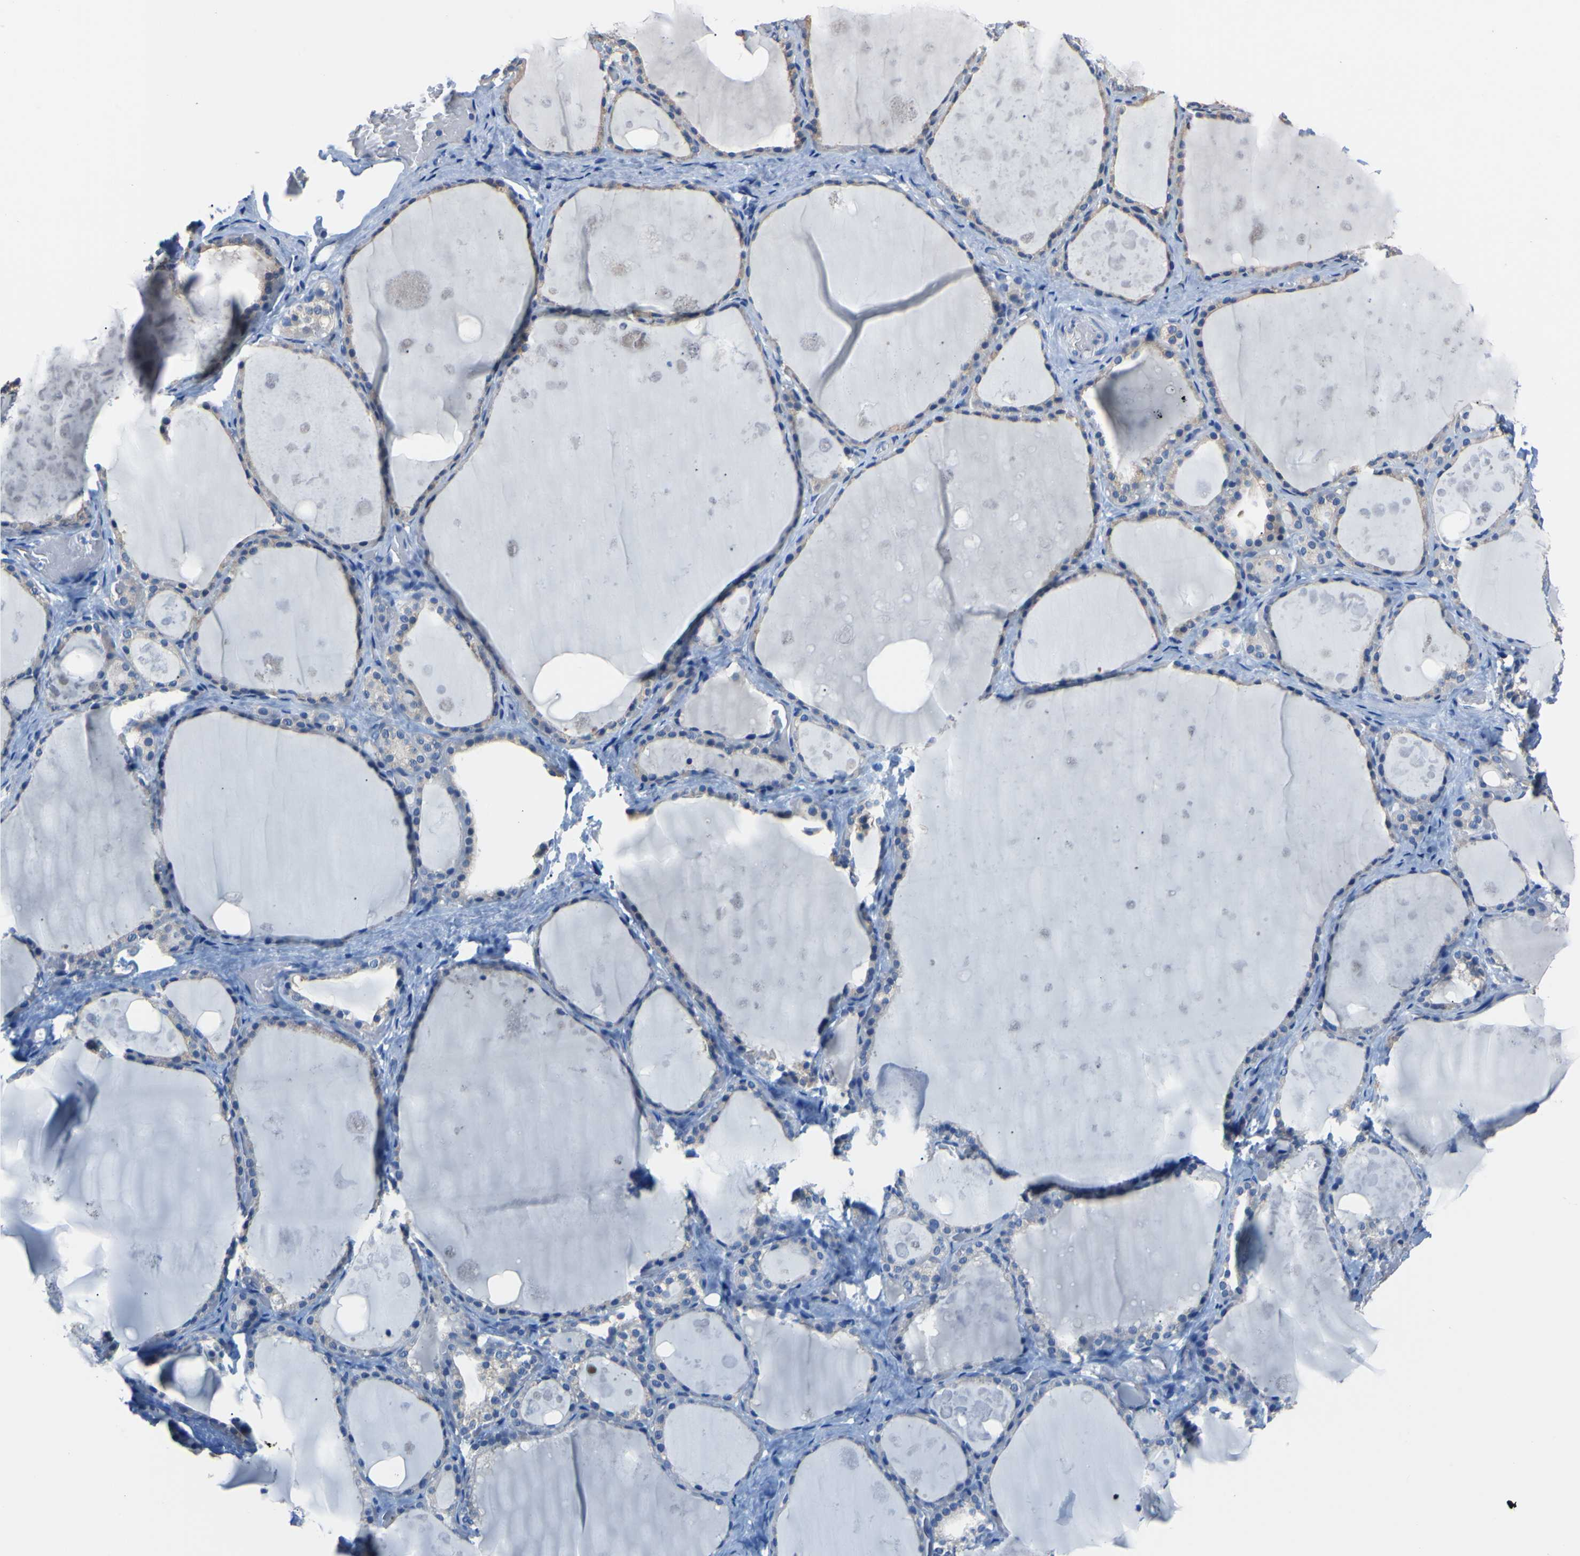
{"staining": {"intensity": "weak", "quantity": "25%-75%", "location": "cytoplasmic/membranous"}, "tissue": "thyroid gland", "cell_type": "Glandular cells", "image_type": "normal", "snomed": [{"axis": "morphology", "description": "Normal tissue, NOS"}, {"axis": "topography", "description": "Thyroid gland"}], "caption": "Immunohistochemistry (DAB) staining of unremarkable human thyroid gland demonstrates weak cytoplasmic/membranous protein positivity in approximately 25%-75% of glandular cells.", "gene": "RARS1", "patient": {"sex": "male", "age": 61}}